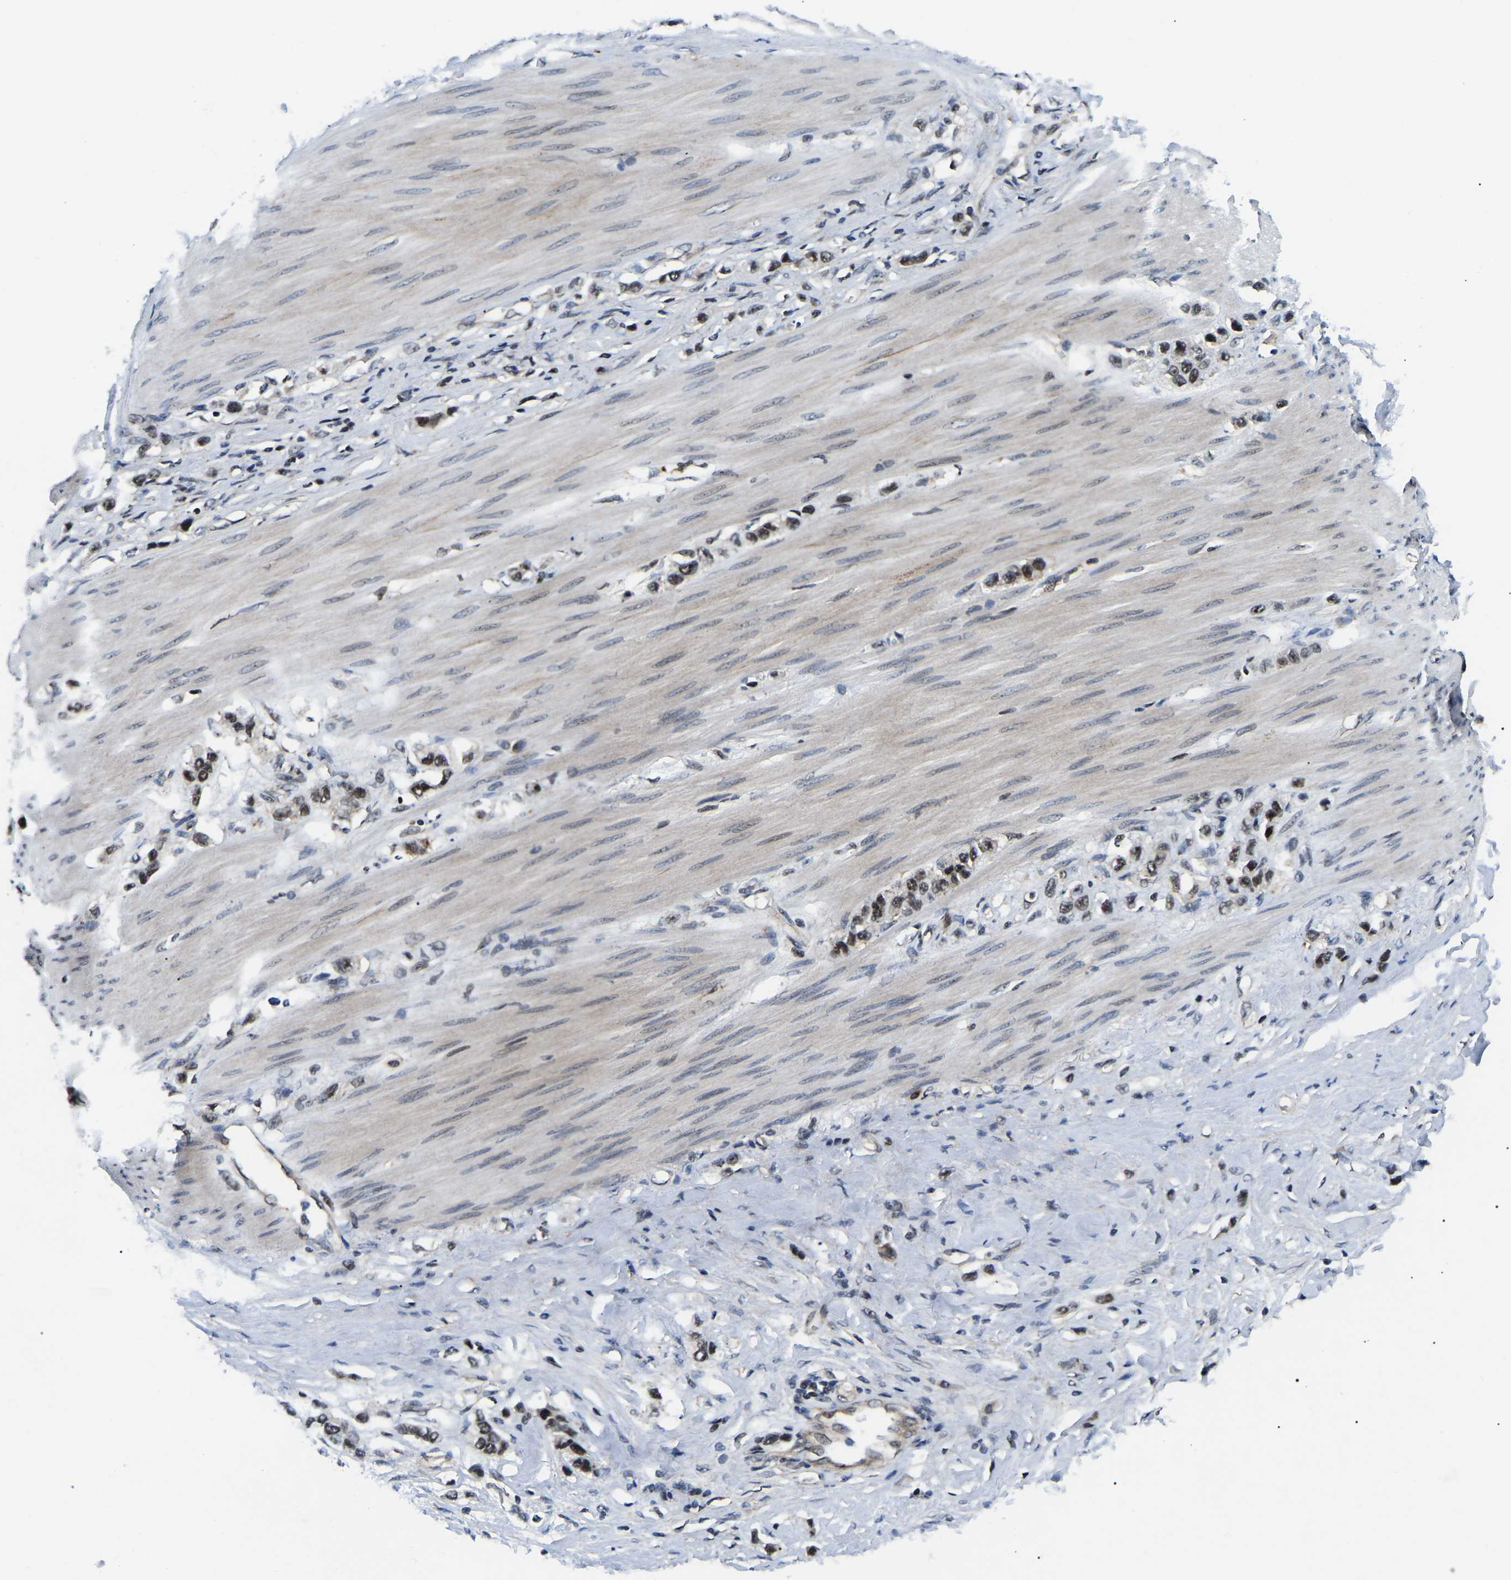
{"staining": {"intensity": "strong", "quantity": ">75%", "location": "nuclear"}, "tissue": "stomach cancer", "cell_type": "Tumor cells", "image_type": "cancer", "snomed": [{"axis": "morphology", "description": "Adenocarcinoma, NOS"}, {"axis": "topography", "description": "Stomach"}], "caption": "Brown immunohistochemical staining in stomach cancer (adenocarcinoma) reveals strong nuclear positivity in approximately >75% of tumor cells.", "gene": "RRP1B", "patient": {"sex": "female", "age": 65}}